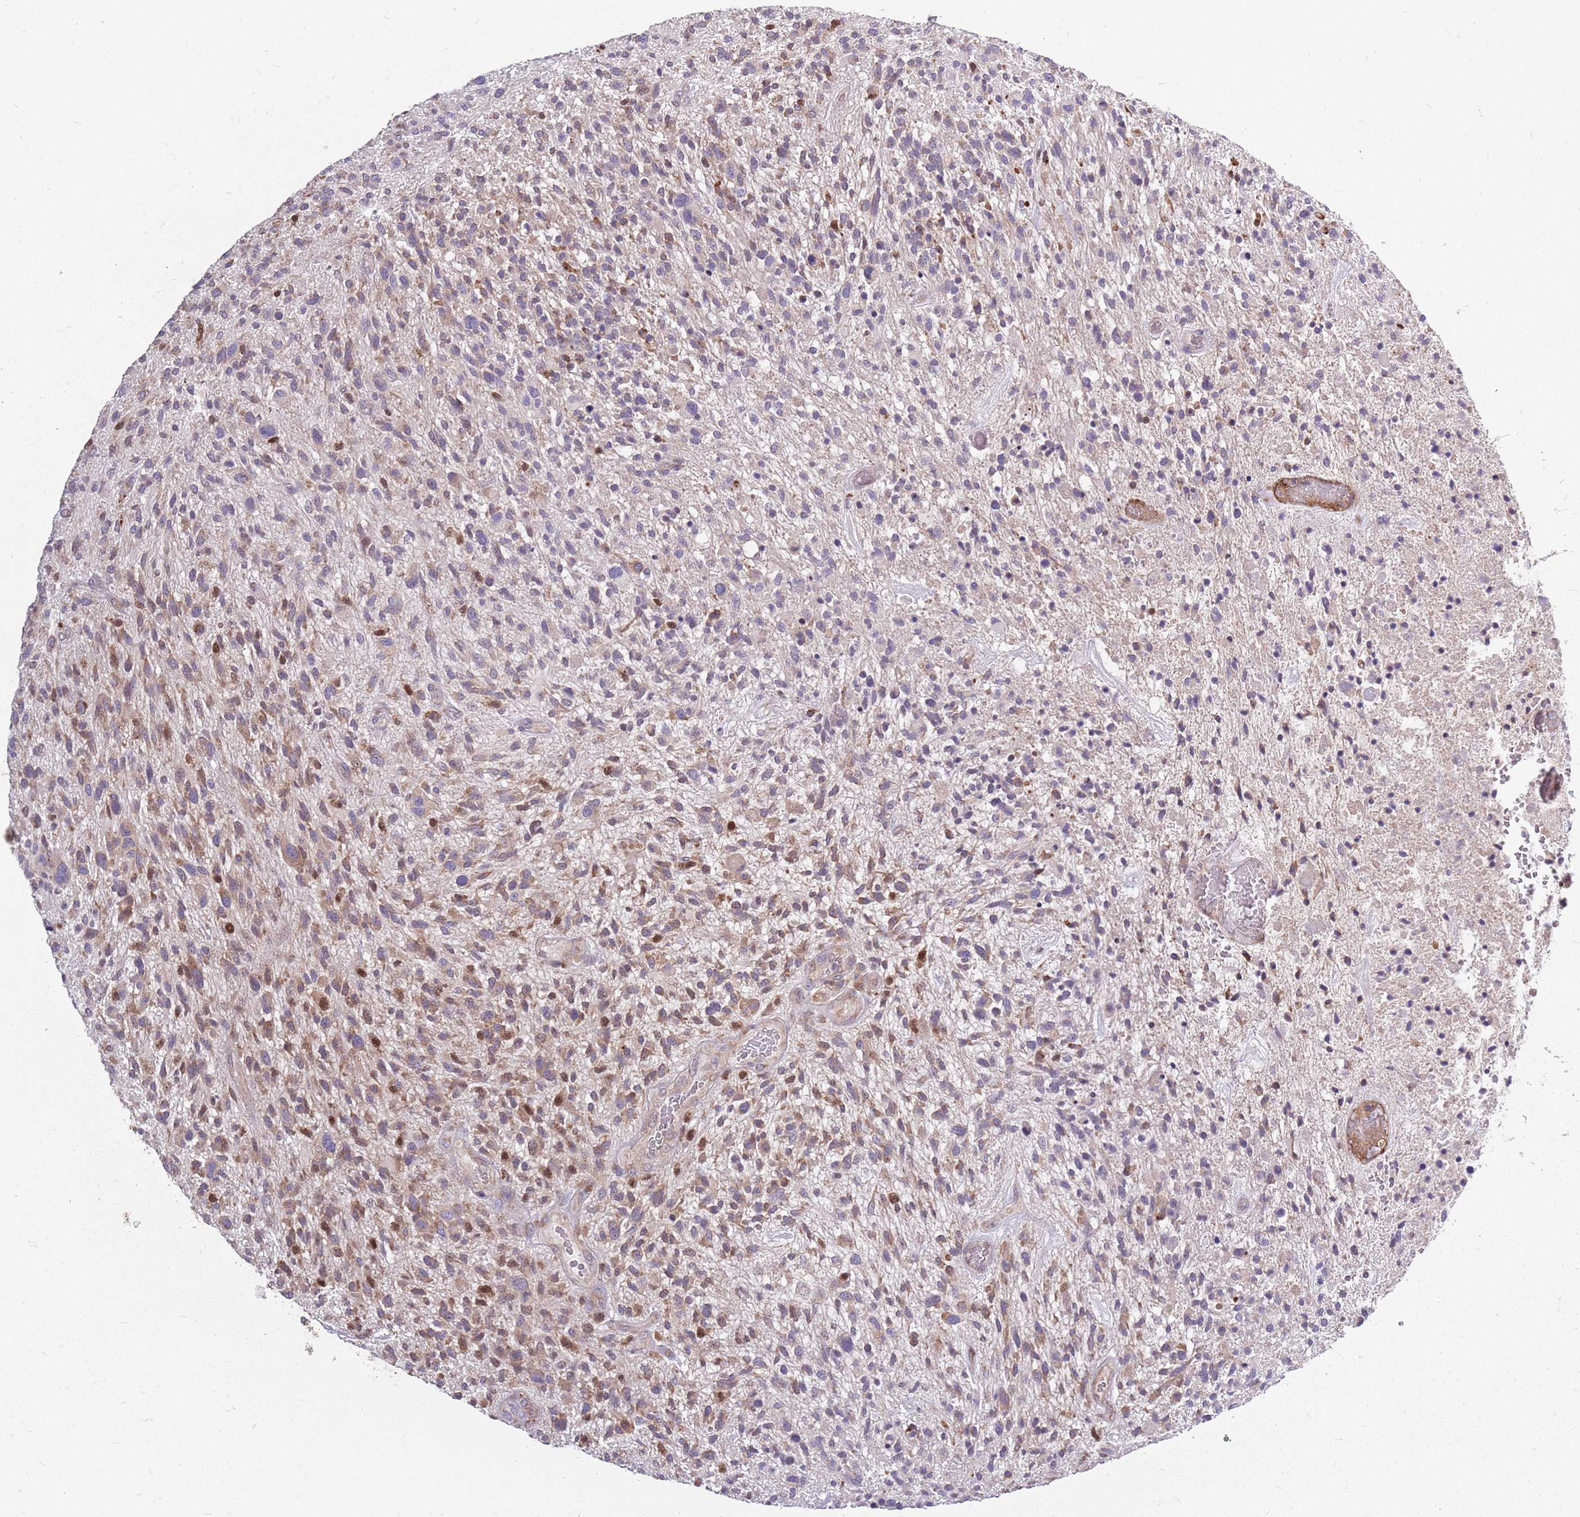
{"staining": {"intensity": "moderate", "quantity": "25%-75%", "location": "cytoplasmic/membranous"}, "tissue": "glioma", "cell_type": "Tumor cells", "image_type": "cancer", "snomed": [{"axis": "morphology", "description": "Glioma, malignant, High grade"}, {"axis": "topography", "description": "Brain"}], "caption": "IHC image of neoplastic tissue: human glioma stained using IHC exhibits medium levels of moderate protein expression localized specifically in the cytoplasmic/membranous of tumor cells, appearing as a cytoplasmic/membranous brown color.", "gene": "PPP1R27", "patient": {"sex": "male", "age": 47}}